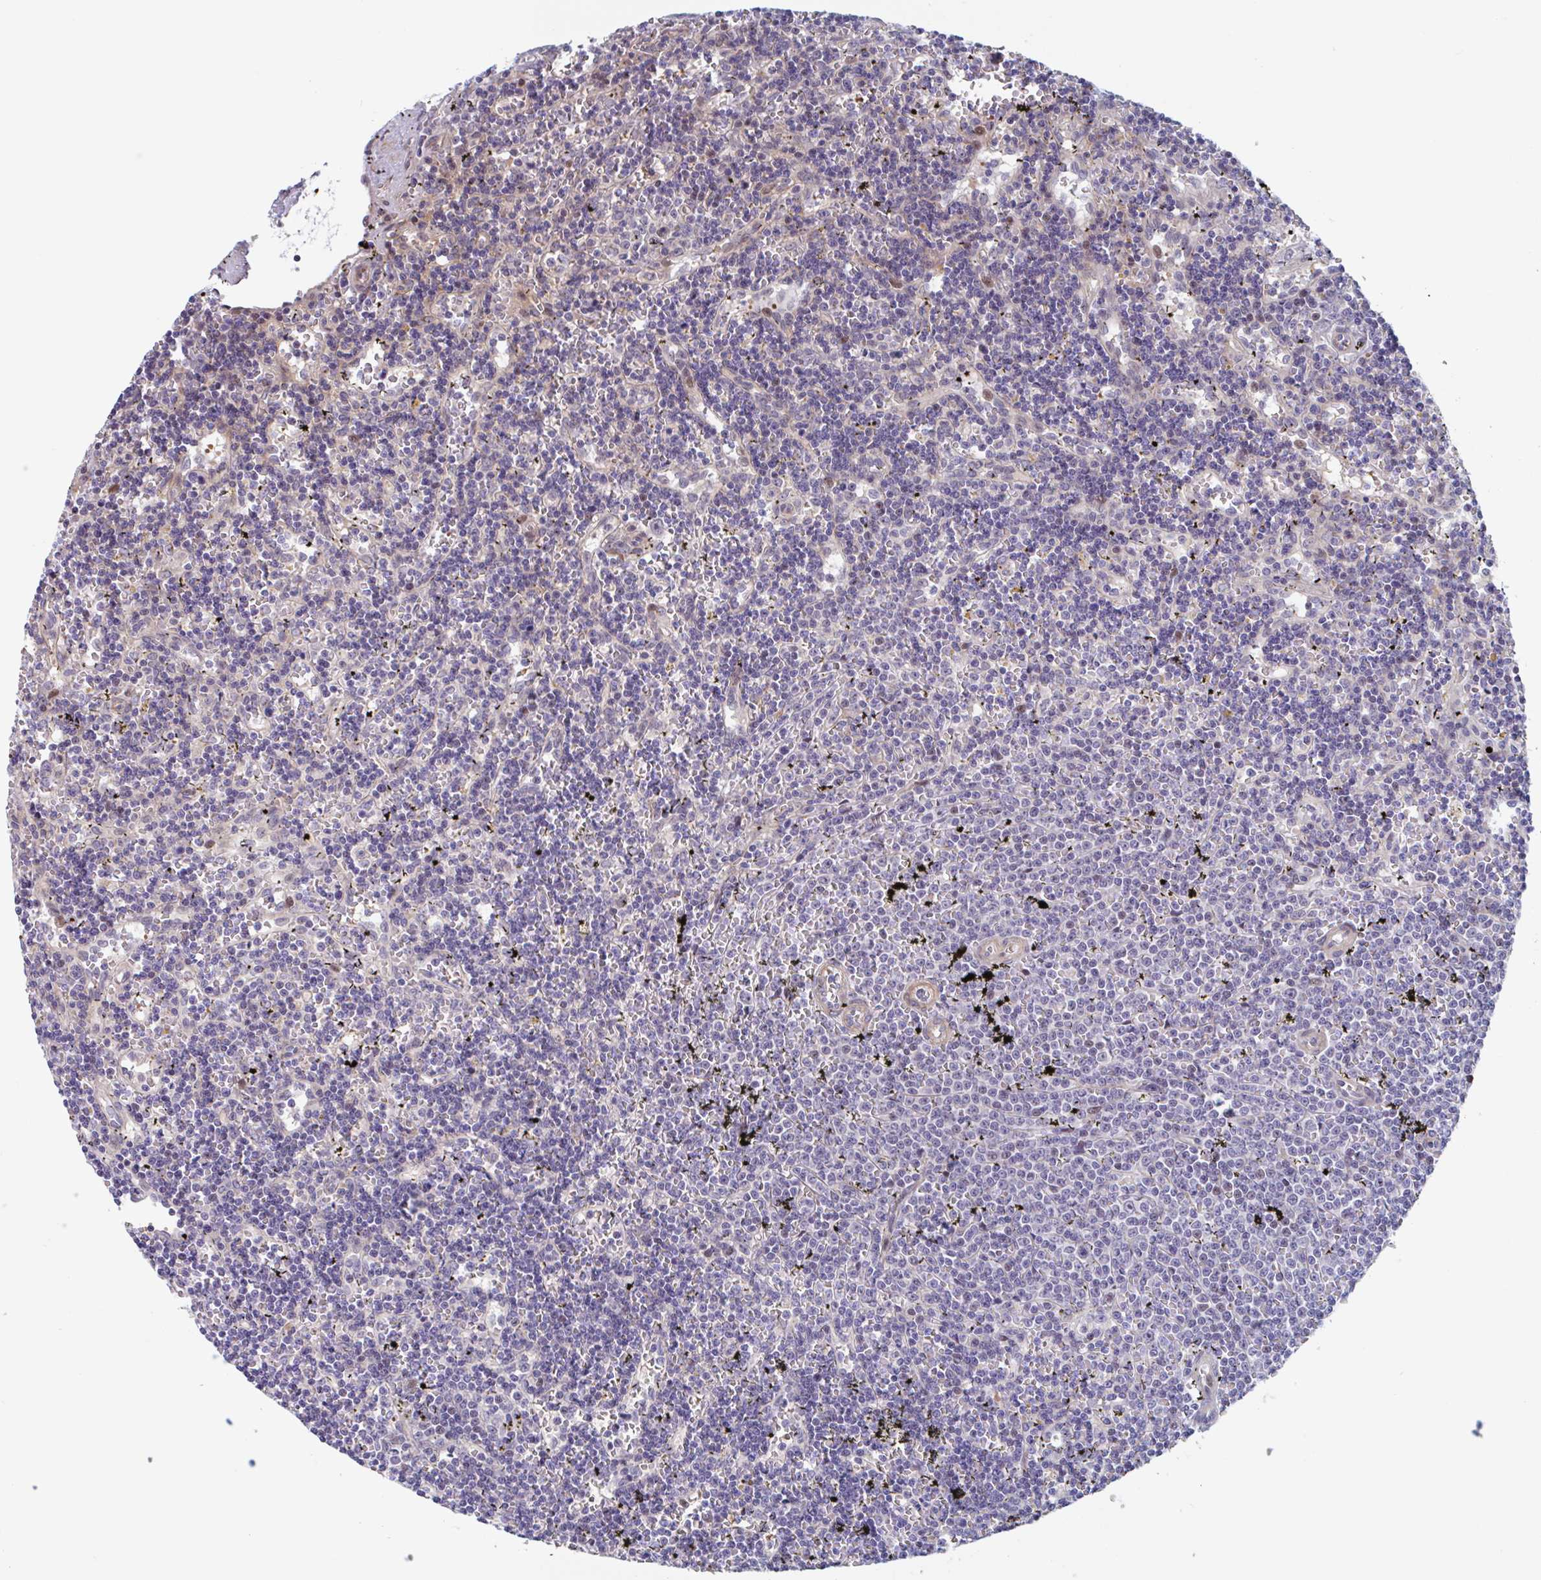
{"staining": {"intensity": "negative", "quantity": "none", "location": "none"}, "tissue": "lymphoma", "cell_type": "Tumor cells", "image_type": "cancer", "snomed": [{"axis": "morphology", "description": "Malignant lymphoma, non-Hodgkin's type, Low grade"}, {"axis": "topography", "description": "Spleen"}], "caption": "Histopathology image shows no significant protein staining in tumor cells of low-grade malignant lymphoma, non-Hodgkin's type.", "gene": "DUXA", "patient": {"sex": "male", "age": 60}}